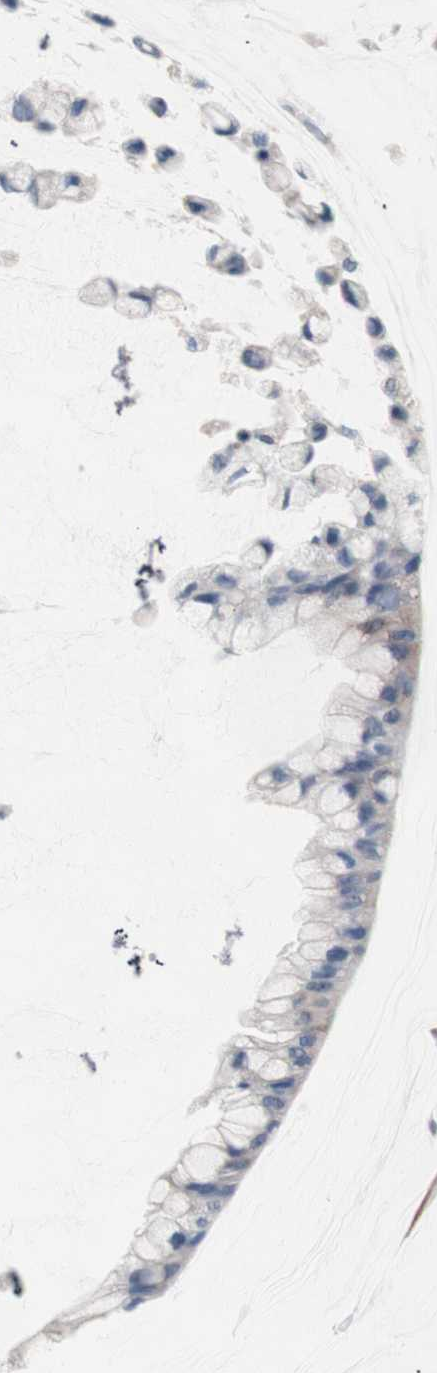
{"staining": {"intensity": "weak", "quantity": "<25%", "location": "cytoplasmic/membranous"}, "tissue": "ovarian cancer", "cell_type": "Tumor cells", "image_type": "cancer", "snomed": [{"axis": "morphology", "description": "Cystadenocarcinoma, mucinous, NOS"}, {"axis": "topography", "description": "Ovary"}], "caption": "Tumor cells are negative for protein expression in human ovarian mucinous cystadenocarcinoma.", "gene": "ULBP1", "patient": {"sex": "female", "age": 39}}